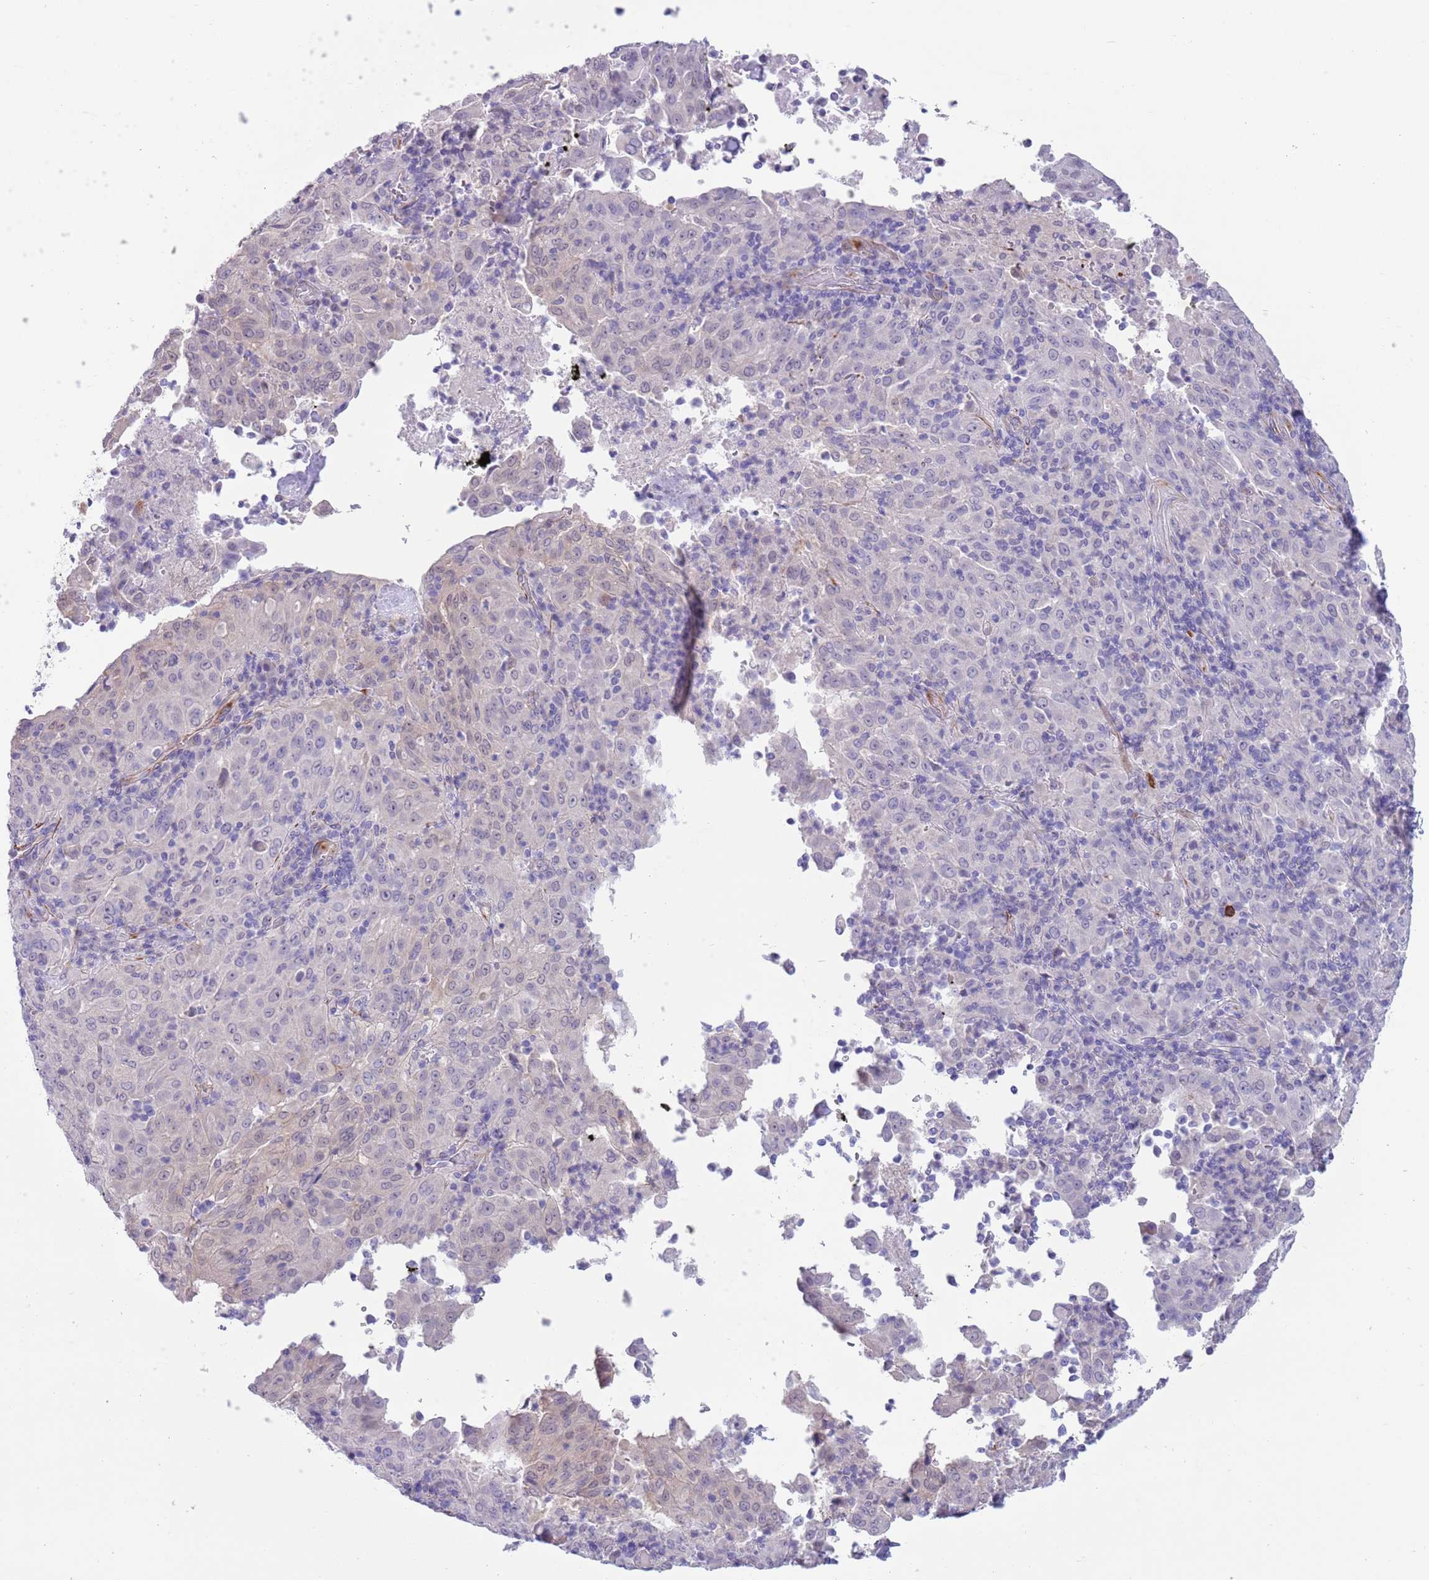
{"staining": {"intensity": "negative", "quantity": "none", "location": "none"}, "tissue": "pancreatic cancer", "cell_type": "Tumor cells", "image_type": "cancer", "snomed": [{"axis": "morphology", "description": "Adenocarcinoma, NOS"}, {"axis": "topography", "description": "Pancreas"}], "caption": "Immunohistochemical staining of human pancreatic cancer (adenocarcinoma) shows no significant positivity in tumor cells.", "gene": "TSGA13", "patient": {"sex": "male", "age": 63}}